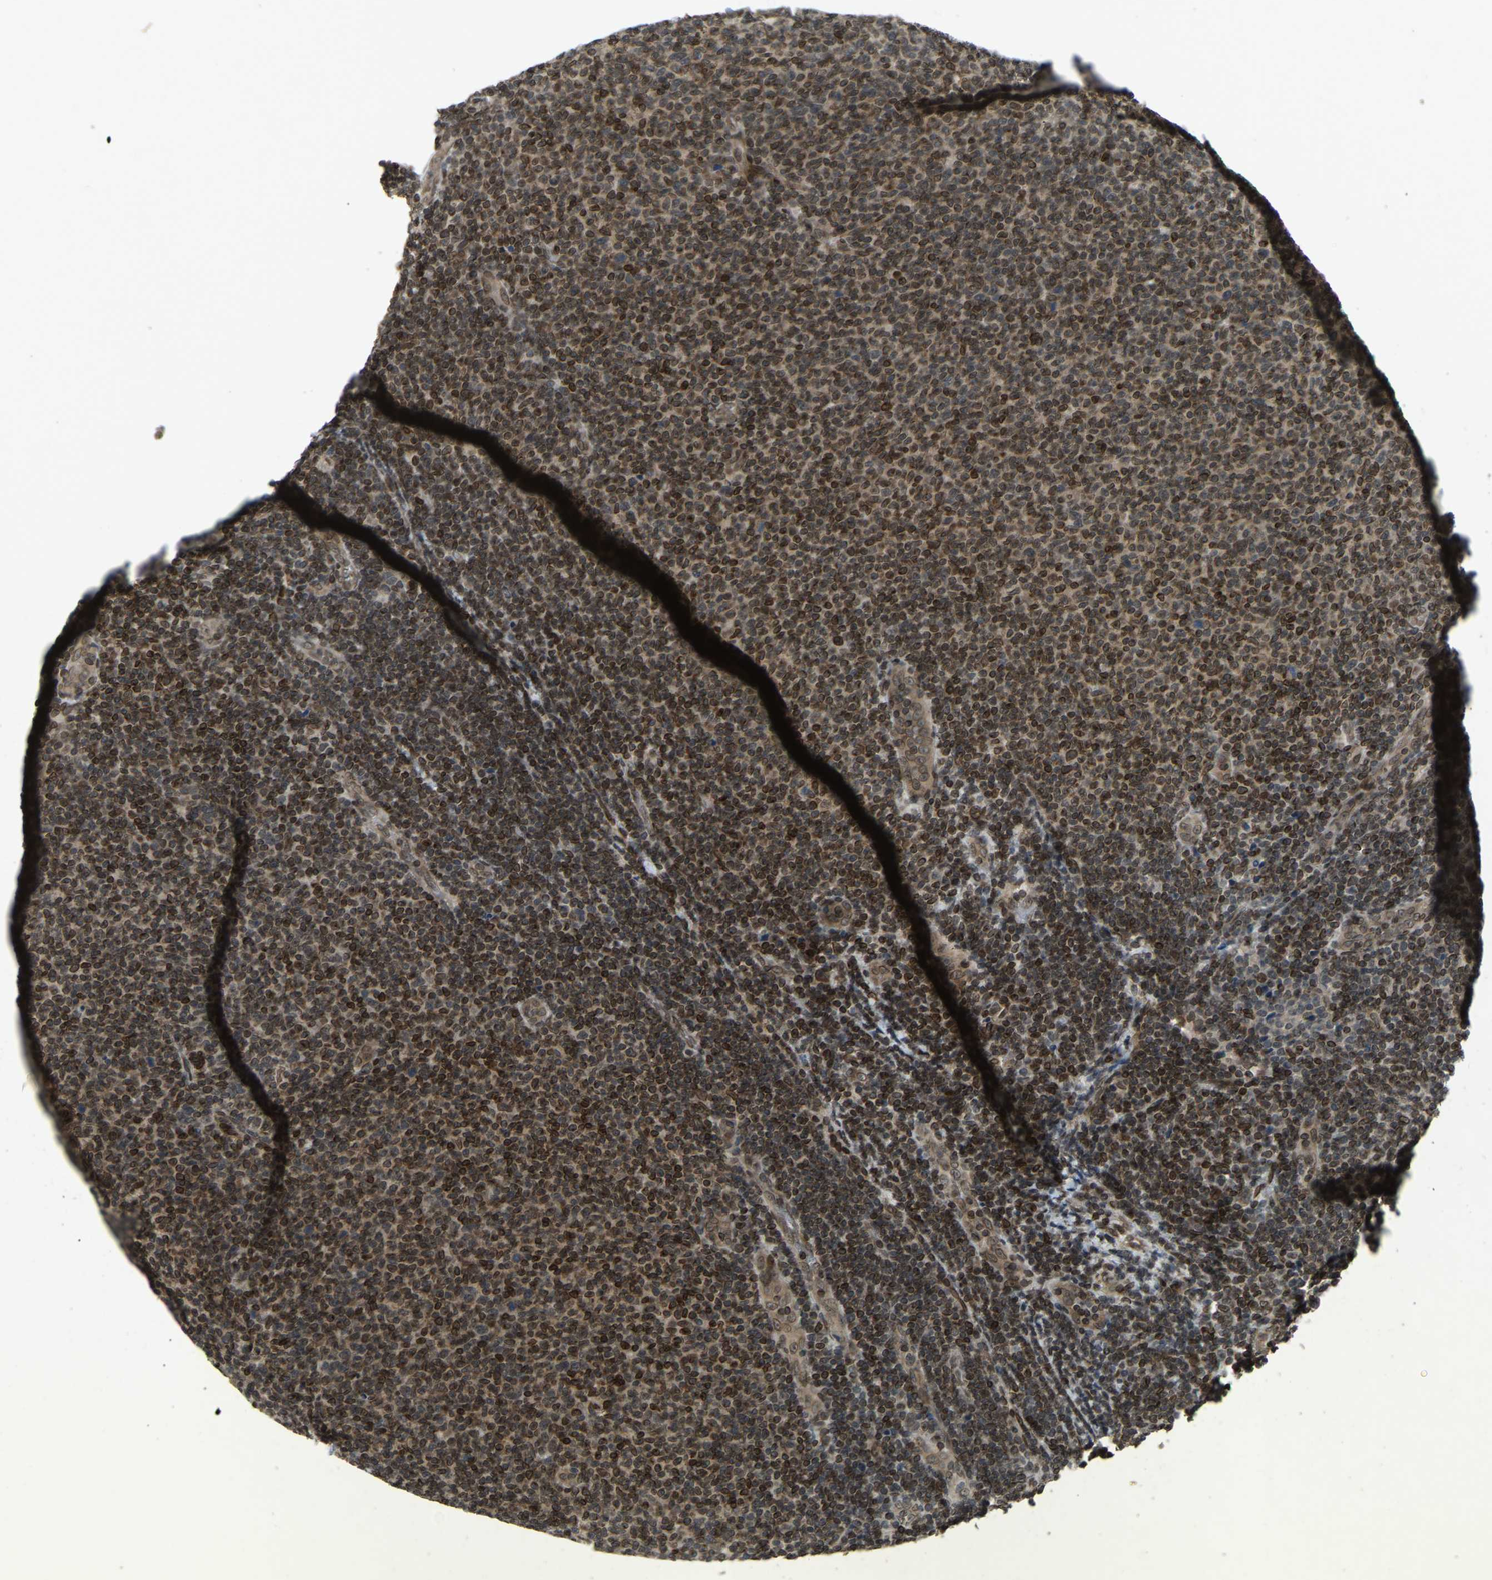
{"staining": {"intensity": "moderate", "quantity": ">75%", "location": "cytoplasmic/membranous,nuclear"}, "tissue": "lymphoma", "cell_type": "Tumor cells", "image_type": "cancer", "snomed": [{"axis": "morphology", "description": "Malignant lymphoma, non-Hodgkin's type, Low grade"}, {"axis": "topography", "description": "Lymph node"}], "caption": "Immunohistochemistry of human lymphoma shows medium levels of moderate cytoplasmic/membranous and nuclear staining in approximately >75% of tumor cells.", "gene": "SYNE1", "patient": {"sex": "male", "age": 66}}